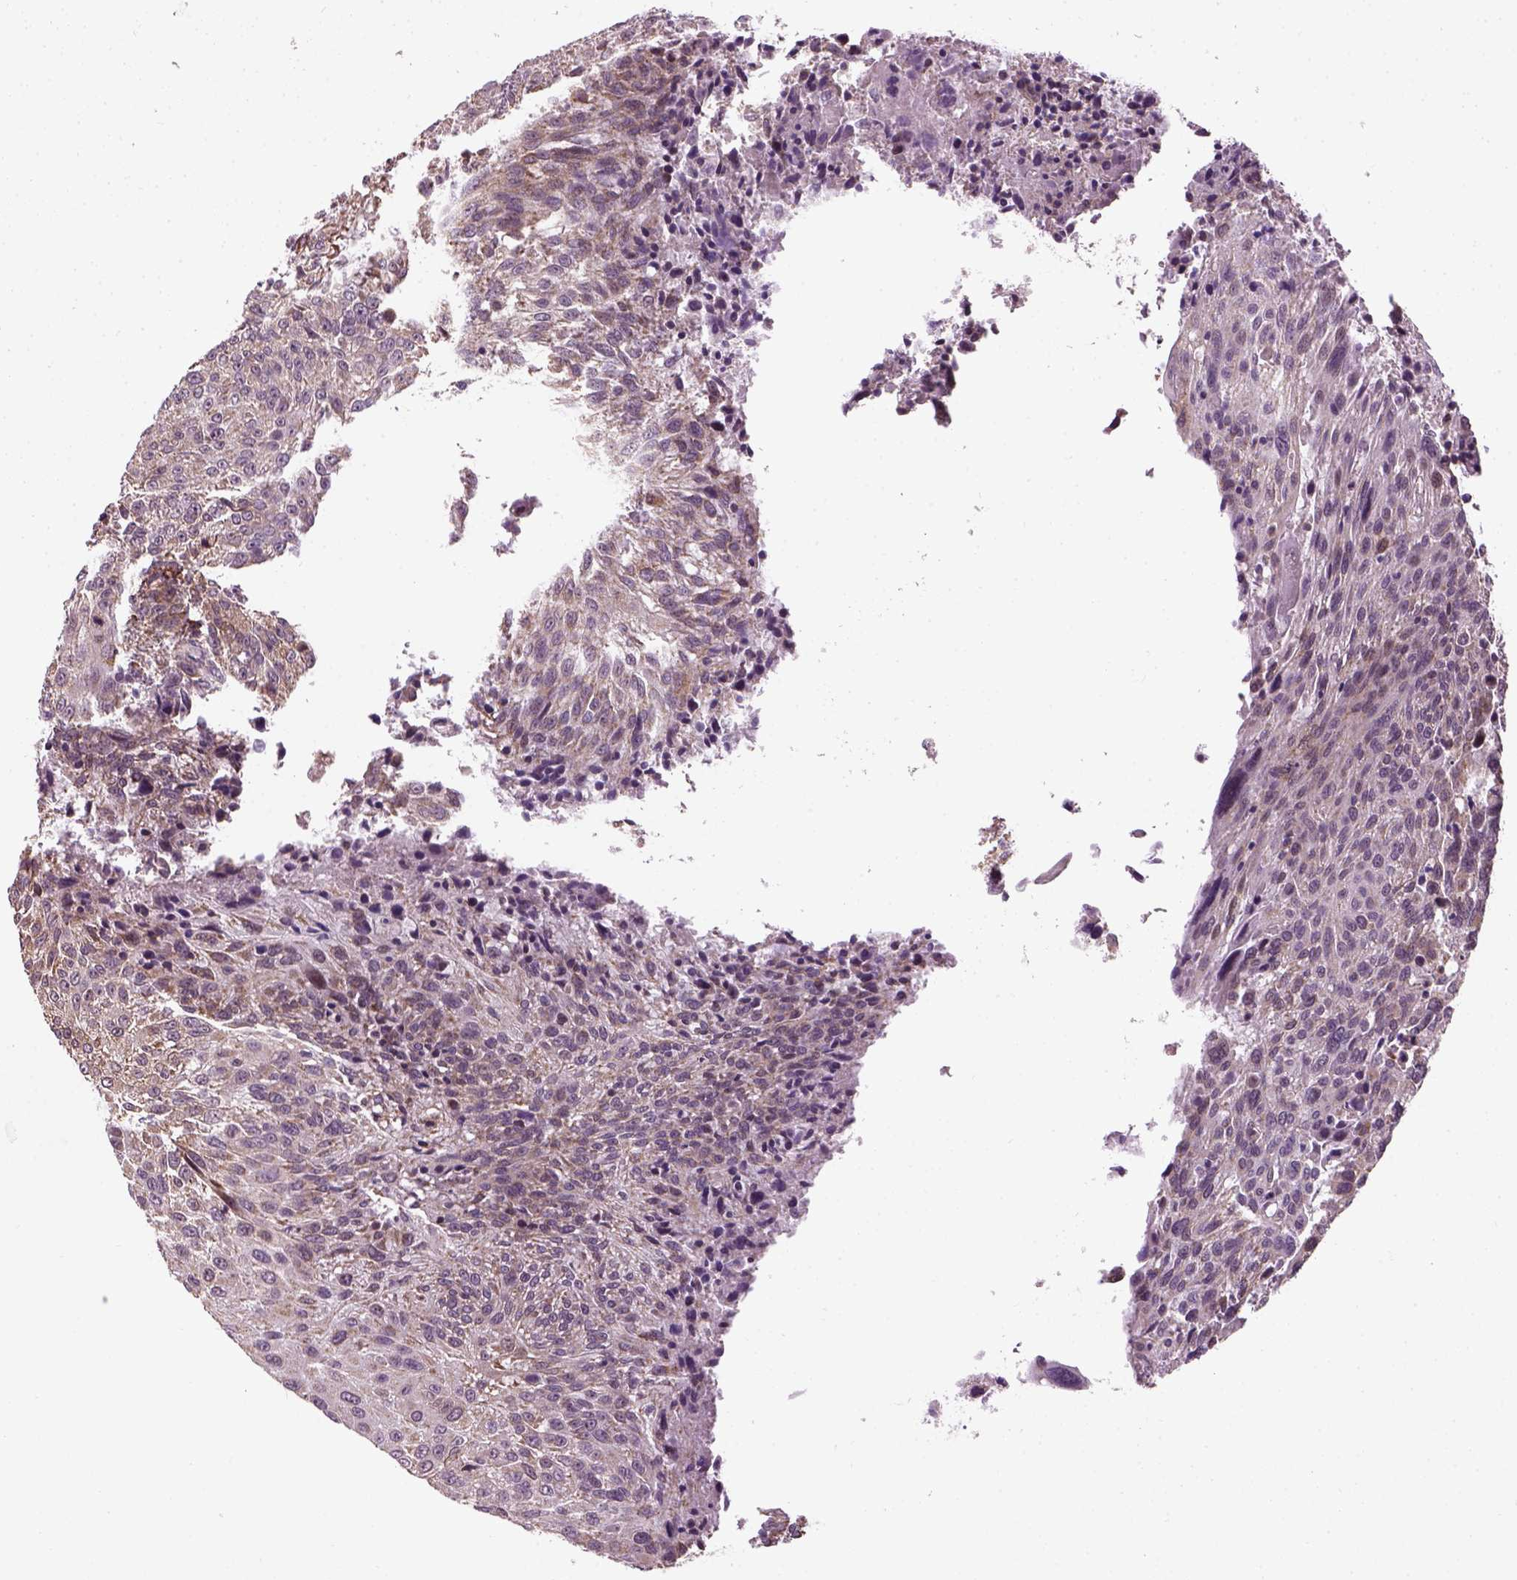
{"staining": {"intensity": "weak", "quantity": "<25%", "location": "cytoplasmic/membranous"}, "tissue": "urothelial cancer", "cell_type": "Tumor cells", "image_type": "cancer", "snomed": [{"axis": "morphology", "description": "Urothelial carcinoma, NOS"}, {"axis": "topography", "description": "Urinary bladder"}], "caption": "High magnification brightfield microscopy of transitional cell carcinoma stained with DAB (brown) and counterstained with hematoxylin (blue): tumor cells show no significant expression.", "gene": "XK", "patient": {"sex": "male", "age": 55}}